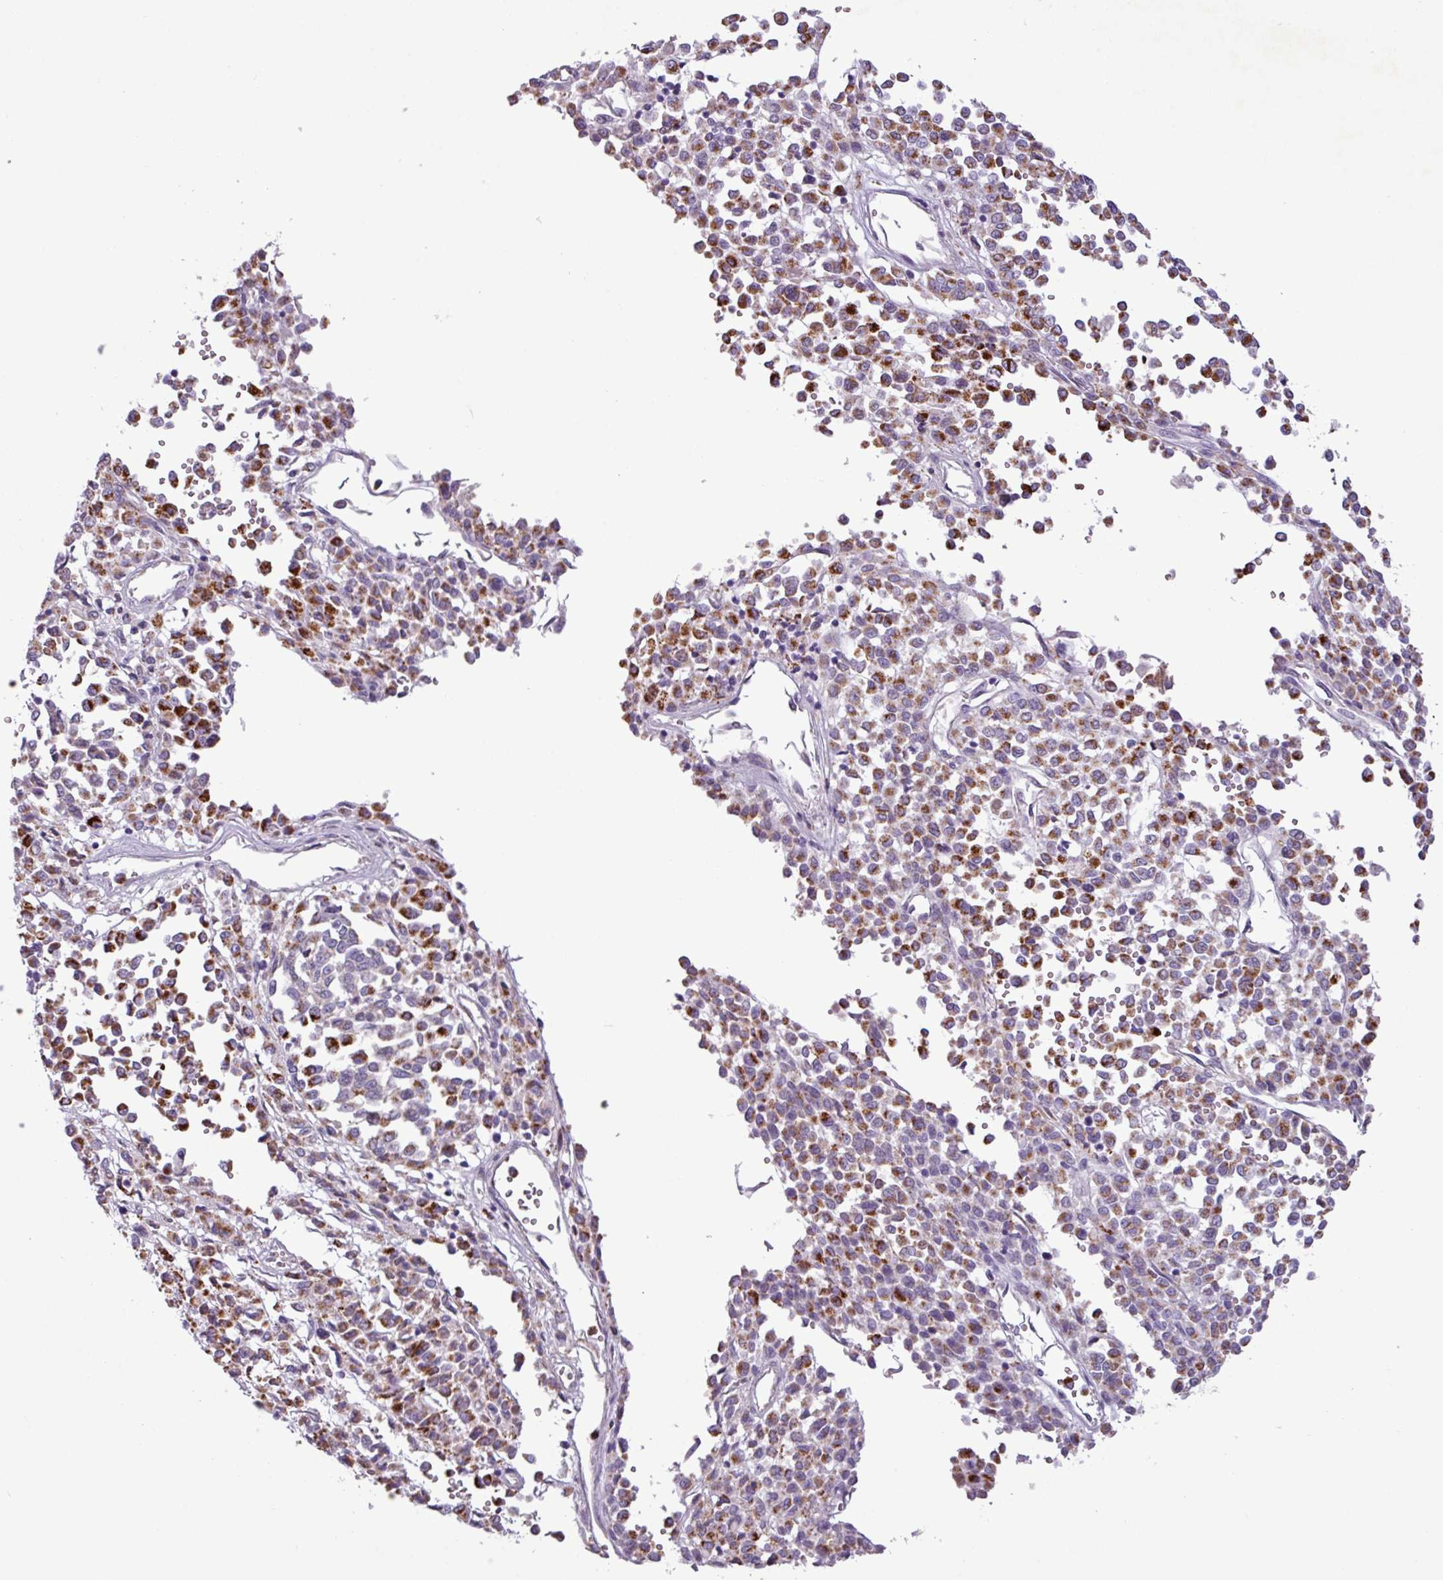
{"staining": {"intensity": "strong", "quantity": ">75%", "location": "cytoplasmic/membranous"}, "tissue": "melanoma", "cell_type": "Tumor cells", "image_type": "cancer", "snomed": [{"axis": "morphology", "description": "Malignant melanoma, Metastatic site"}, {"axis": "topography", "description": "Pancreas"}], "caption": "Strong cytoplasmic/membranous staining is appreciated in approximately >75% of tumor cells in malignant melanoma (metastatic site).", "gene": "ZNF667", "patient": {"sex": "female", "age": 30}}